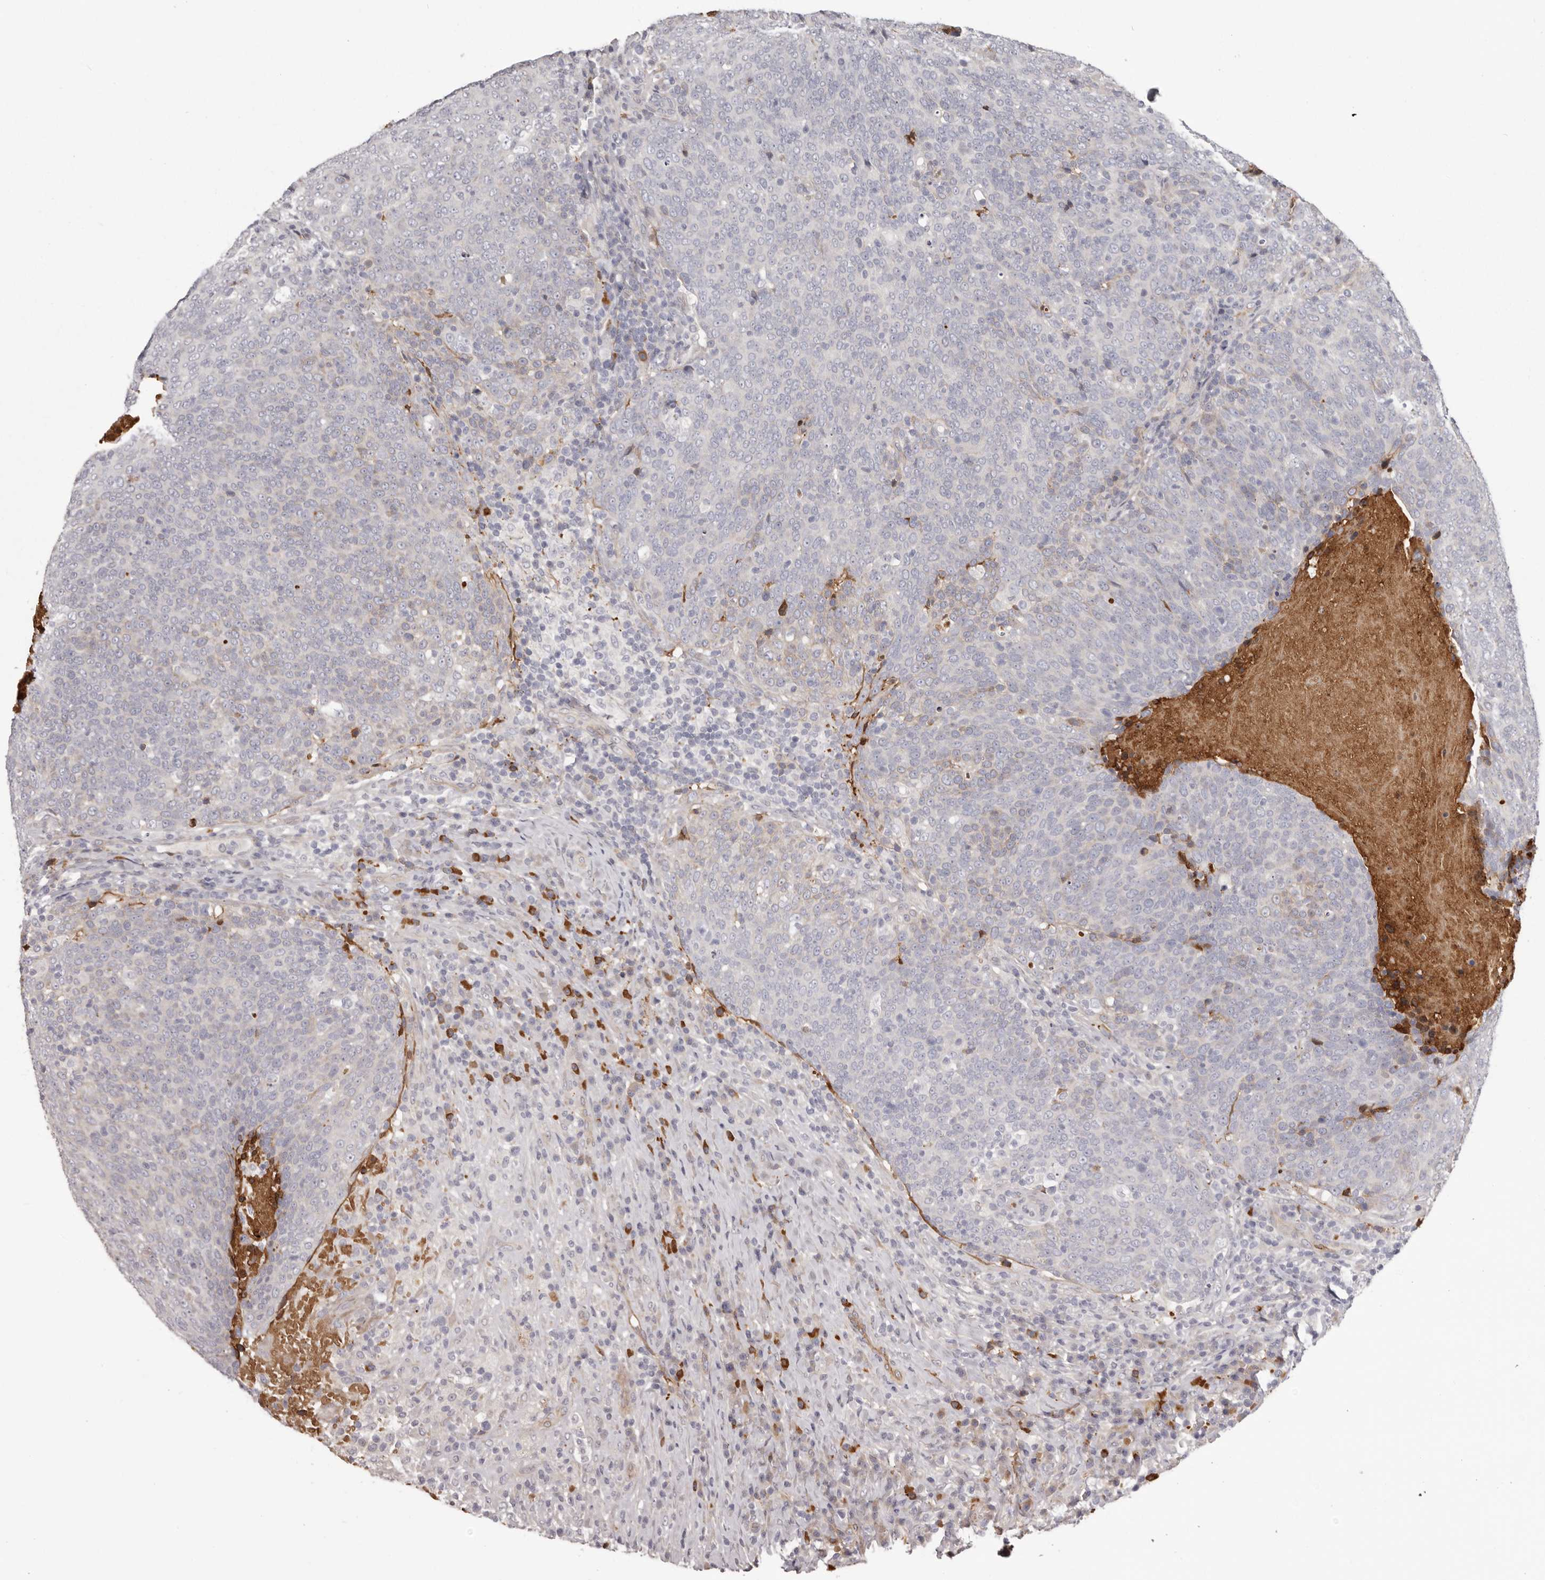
{"staining": {"intensity": "negative", "quantity": "none", "location": "none"}, "tissue": "head and neck cancer", "cell_type": "Tumor cells", "image_type": "cancer", "snomed": [{"axis": "morphology", "description": "Squamous cell carcinoma, NOS"}, {"axis": "morphology", "description": "Squamous cell carcinoma, metastatic, NOS"}, {"axis": "topography", "description": "Lymph node"}, {"axis": "topography", "description": "Head-Neck"}], "caption": "An immunohistochemistry micrograph of head and neck cancer is shown. There is no staining in tumor cells of head and neck cancer. (Brightfield microscopy of DAB (3,3'-diaminobenzidine) IHC at high magnification).", "gene": "OTUD3", "patient": {"sex": "male", "age": 62}}